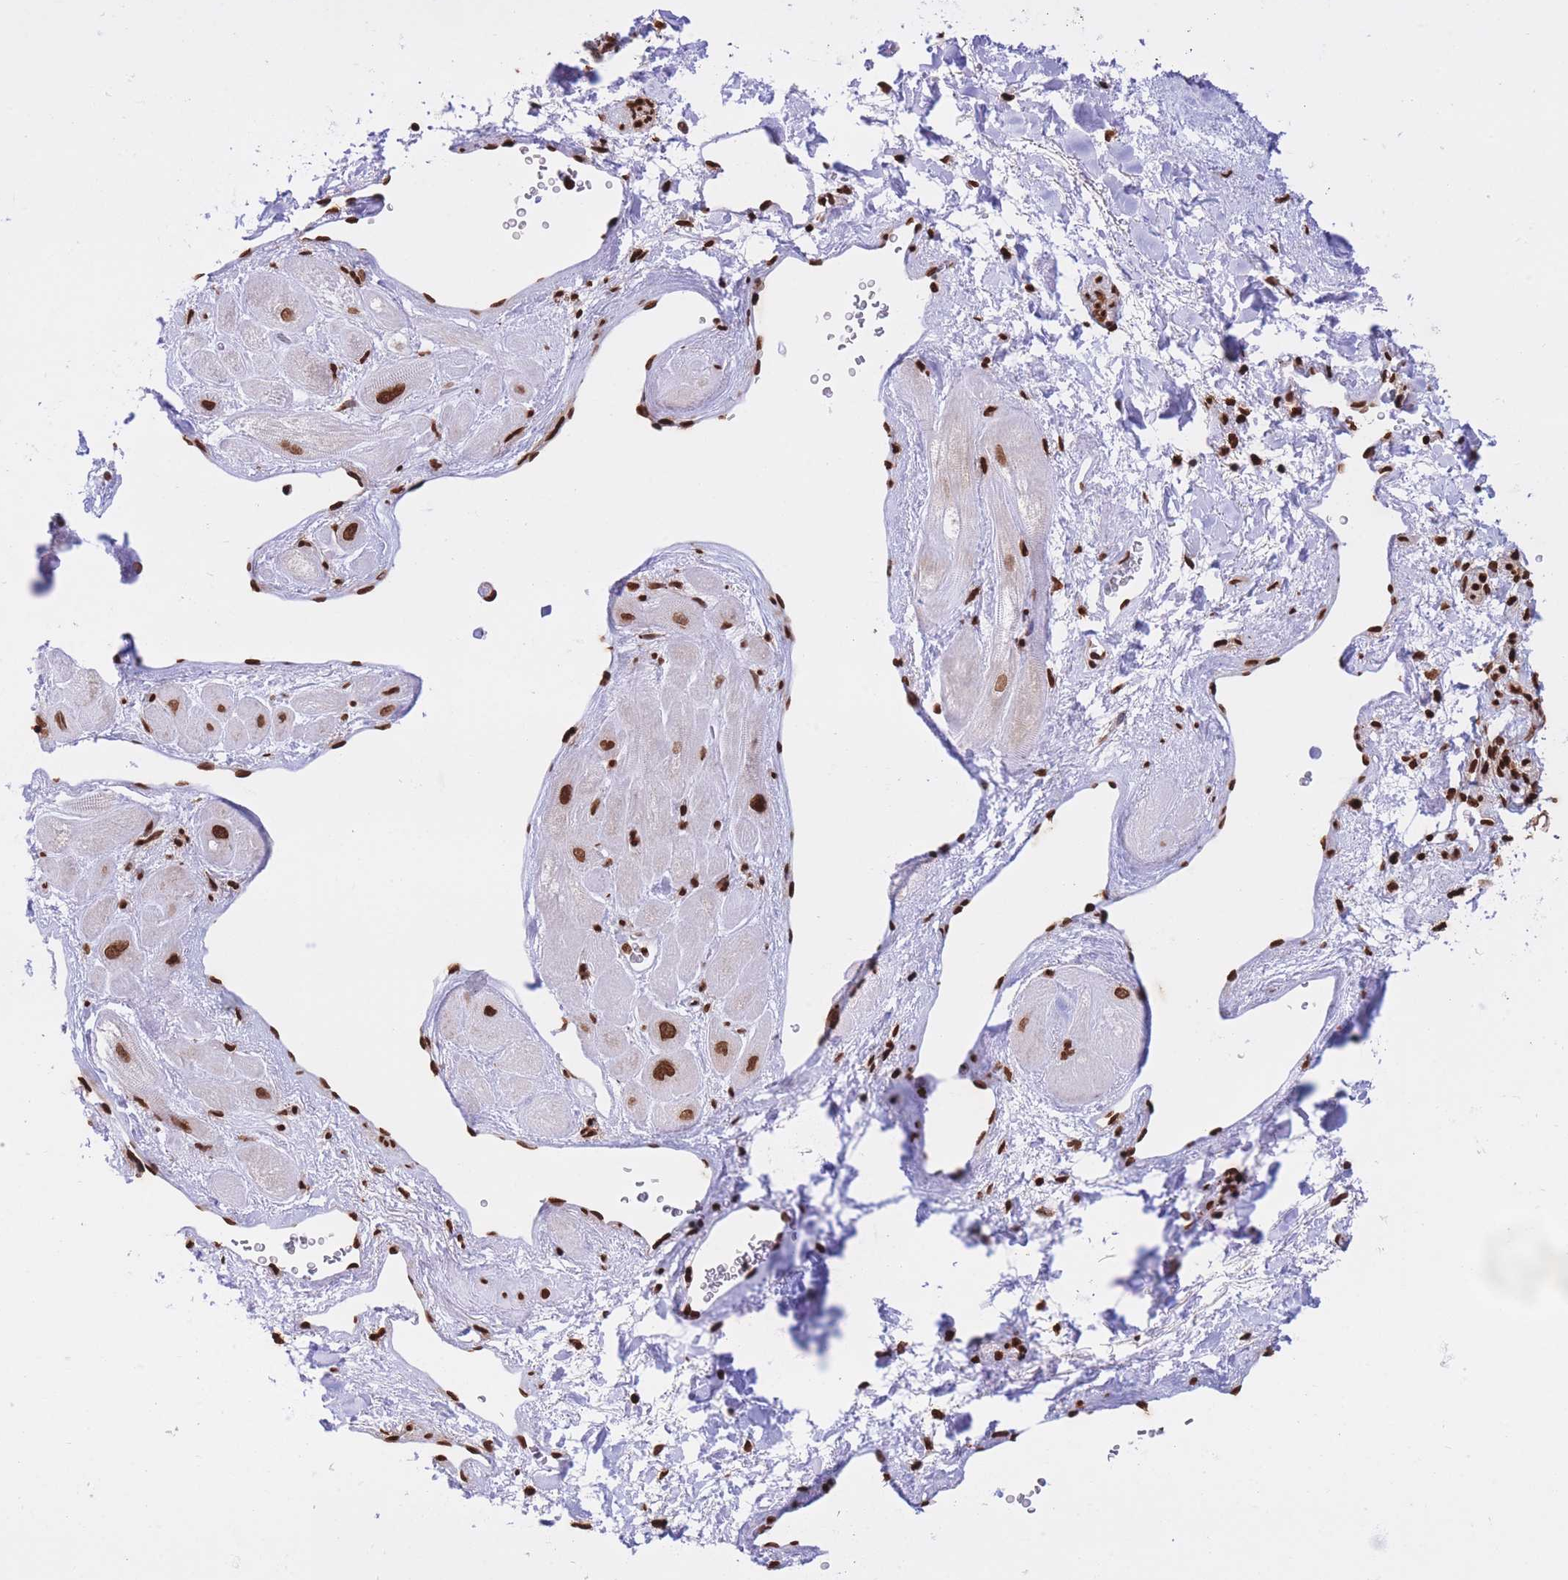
{"staining": {"intensity": "strong", "quantity": ">75%", "location": "nuclear"}, "tissue": "heart muscle", "cell_type": "Cardiomyocytes", "image_type": "normal", "snomed": [{"axis": "morphology", "description": "Normal tissue, NOS"}, {"axis": "topography", "description": "Heart"}], "caption": "A high-resolution photomicrograph shows immunohistochemistry staining of unremarkable heart muscle, which displays strong nuclear positivity in about >75% of cardiomyocytes. Immunohistochemistry stains the protein of interest in brown and the nuclei are stained blue.", "gene": "H2BC10", "patient": {"sex": "male", "age": 49}}